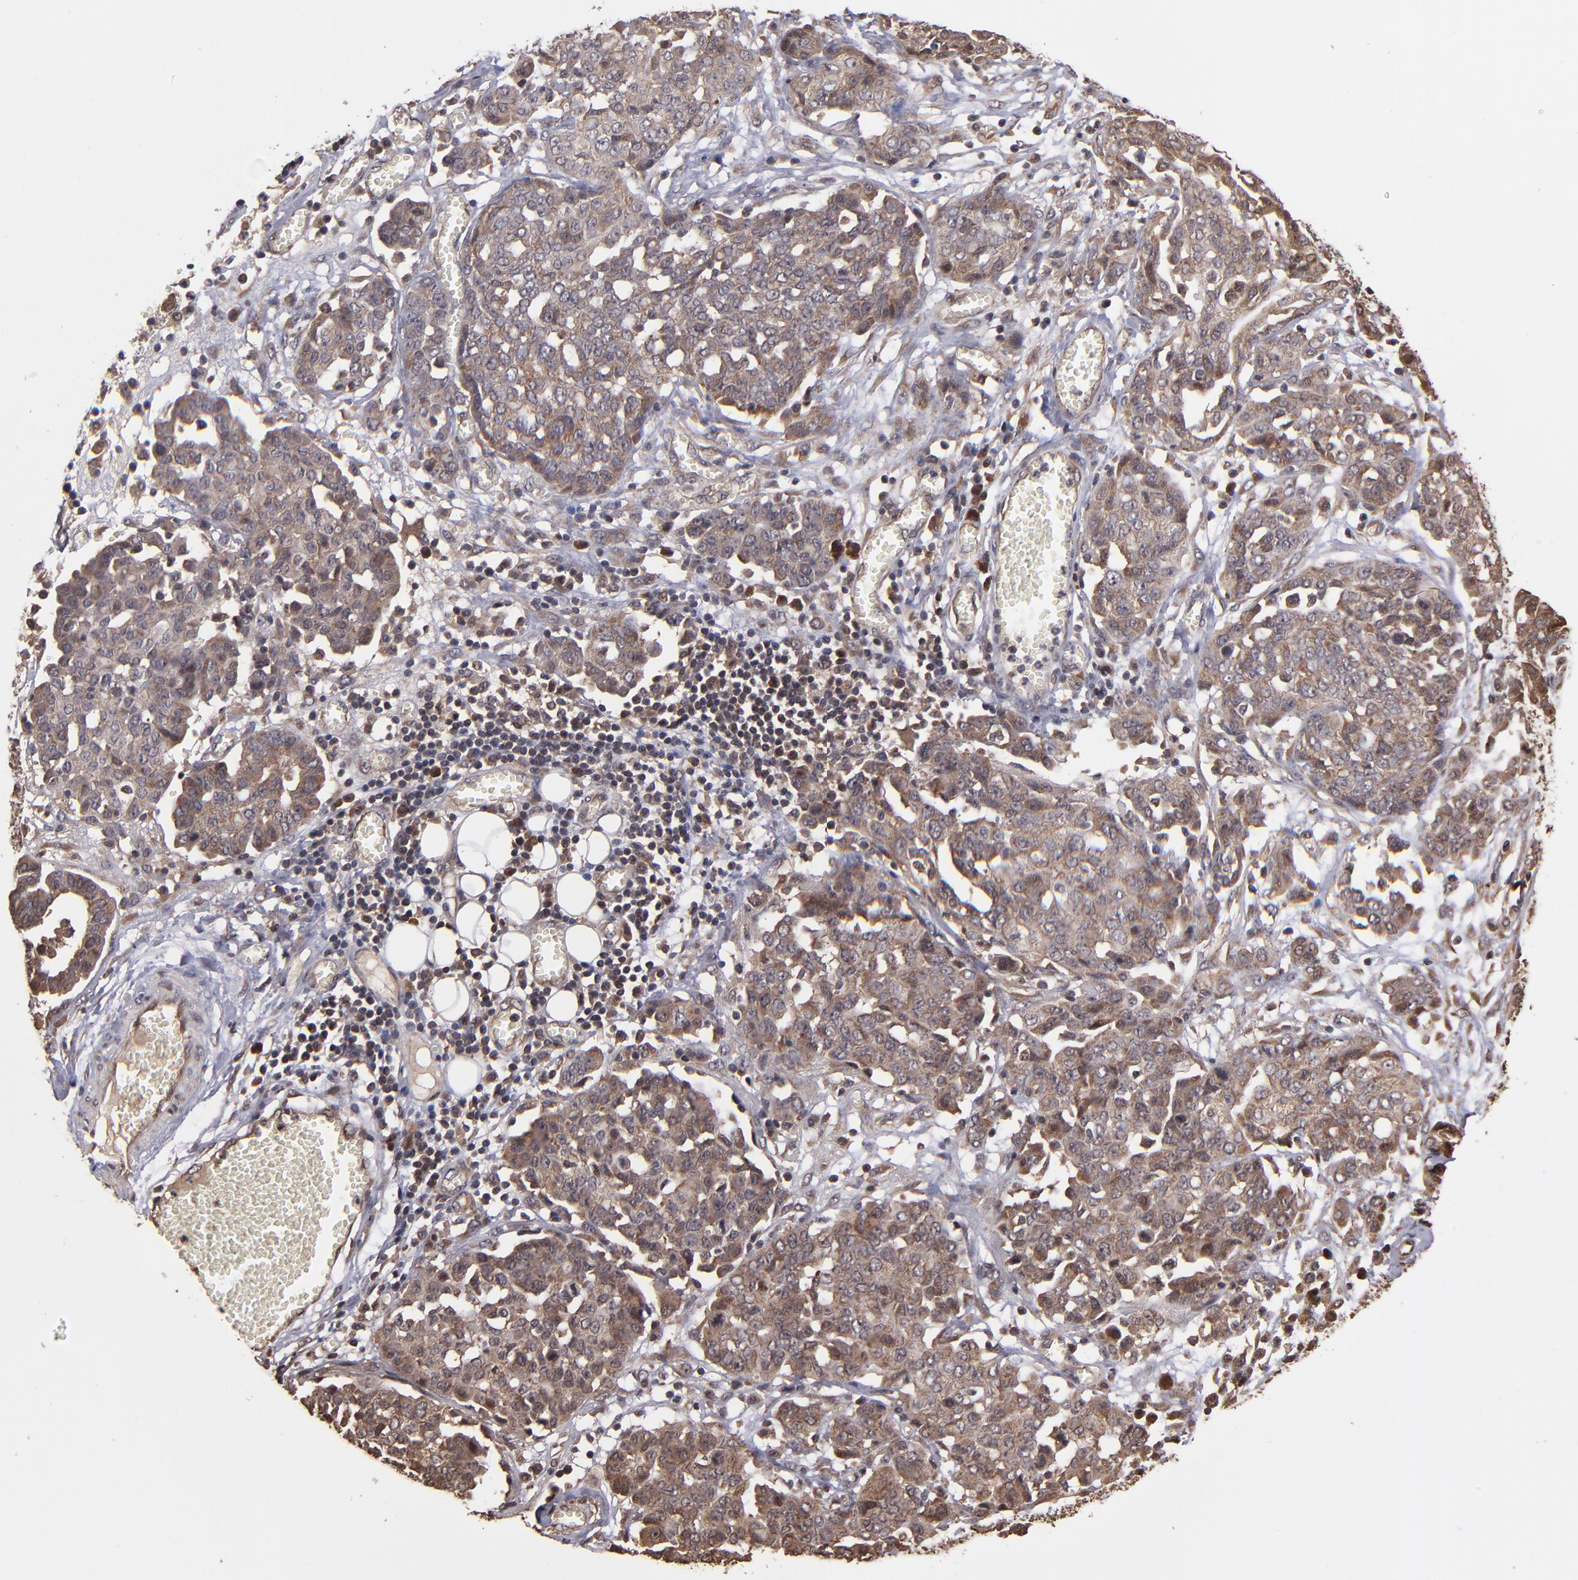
{"staining": {"intensity": "moderate", "quantity": ">75%", "location": "cytoplasmic/membranous"}, "tissue": "ovarian cancer", "cell_type": "Tumor cells", "image_type": "cancer", "snomed": [{"axis": "morphology", "description": "Cystadenocarcinoma, serous, NOS"}, {"axis": "topography", "description": "Soft tissue"}, {"axis": "topography", "description": "Ovary"}], "caption": "The micrograph reveals staining of ovarian cancer (serous cystadenocarcinoma), revealing moderate cytoplasmic/membranous protein positivity (brown color) within tumor cells.", "gene": "NFE2L2", "patient": {"sex": "female", "age": 57}}